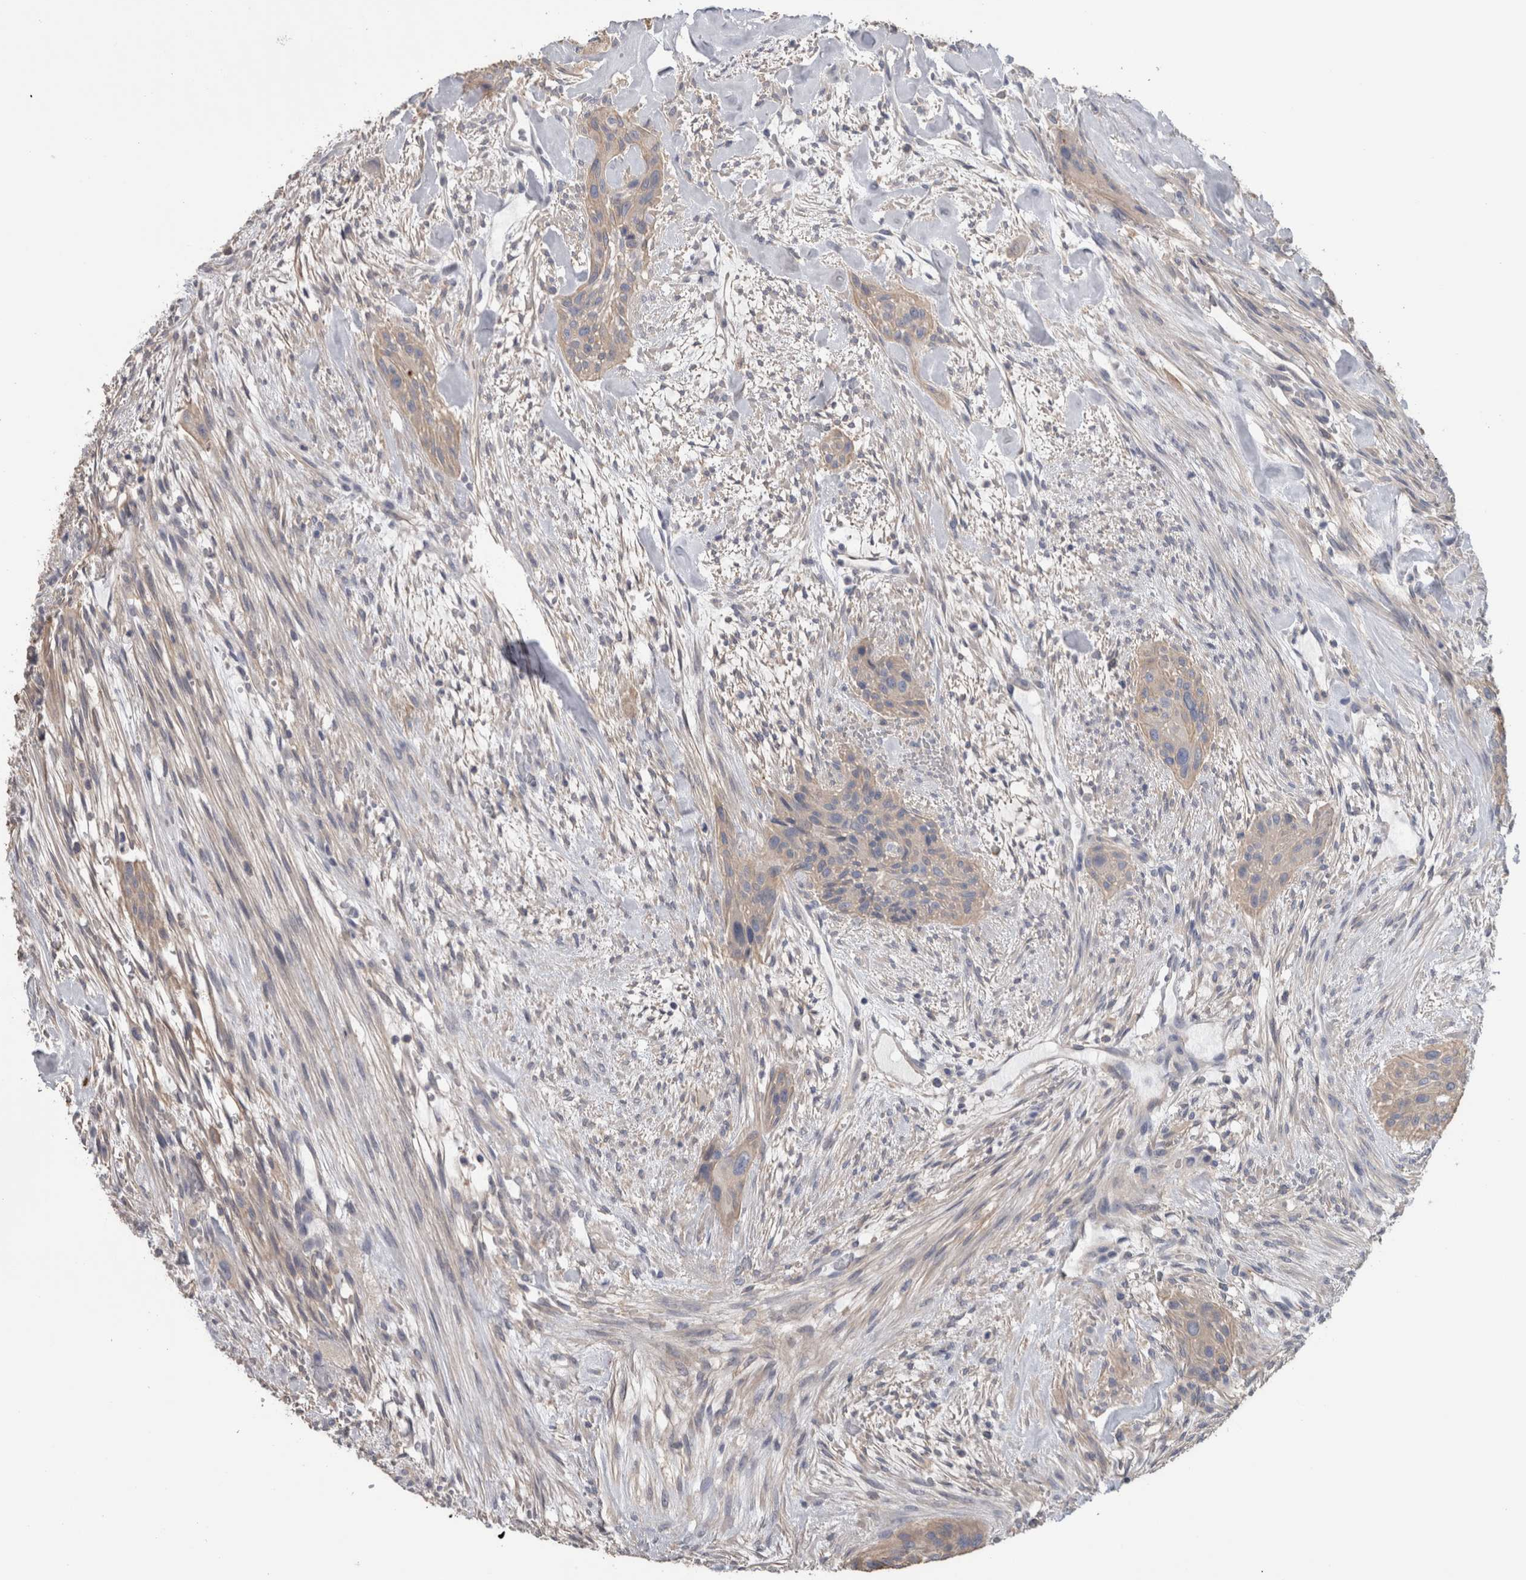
{"staining": {"intensity": "weak", "quantity": ">75%", "location": "cytoplasmic/membranous"}, "tissue": "urothelial cancer", "cell_type": "Tumor cells", "image_type": "cancer", "snomed": [{"axis": "morphology", "description": "Urothelial carcinoma, High grade"}, {"axis": "topography", "description": "Urinary bladder"}], "caption": "Immunohistochemistry (IHC) staining of urothelial cancer, which reveals low levels of weak cytoplasmic/membranous staining in about >75% of tumor cells indicating weak cytoplasmic/membranous protein staining. The staining was performed using DAB (brown) for protein detection and nuclei were counterstained in hematoxylin (blue).", "gene": "SCRN1", "patient": {"sex": "male", "age": 35}}